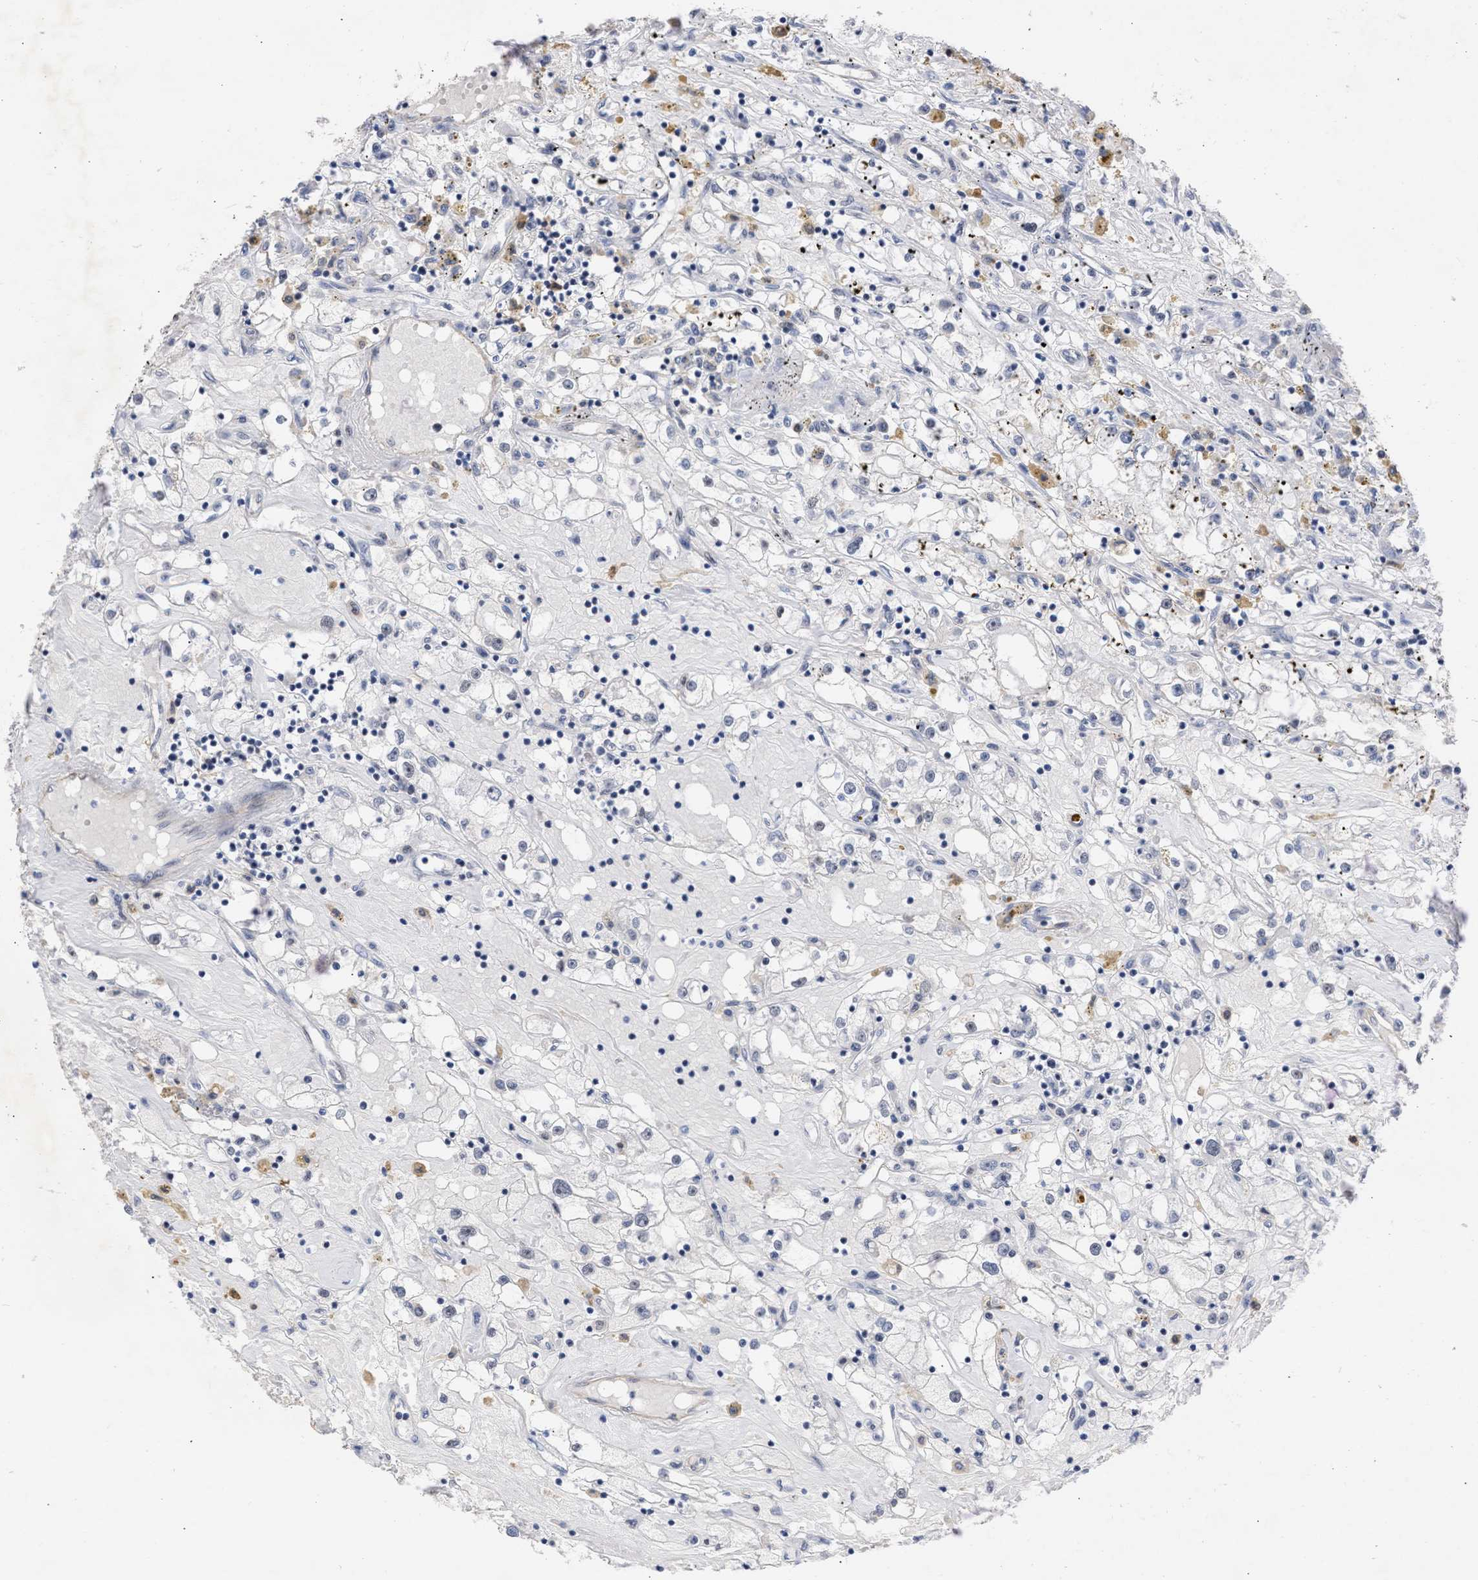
{"staining": {"intensity": "negative", "quantity": "none", "location": "none"}, "tissue": "renal cancer", "cell_type": "Tumor cells", "image_type": "cancer", "snomed": [{"axis": "morphology", "description": "Adenocarcinoma, NOS"}, {"axis": "topography", "description": "Kidney"}], "caption": "DAB (3,3'-diaminobenzidine) immunohistochemical staining of human renal cancer exhibits no significant positivity in tumor cells.", "gene": "DDX41", "patient": {"sex": "male", "age": 56}}